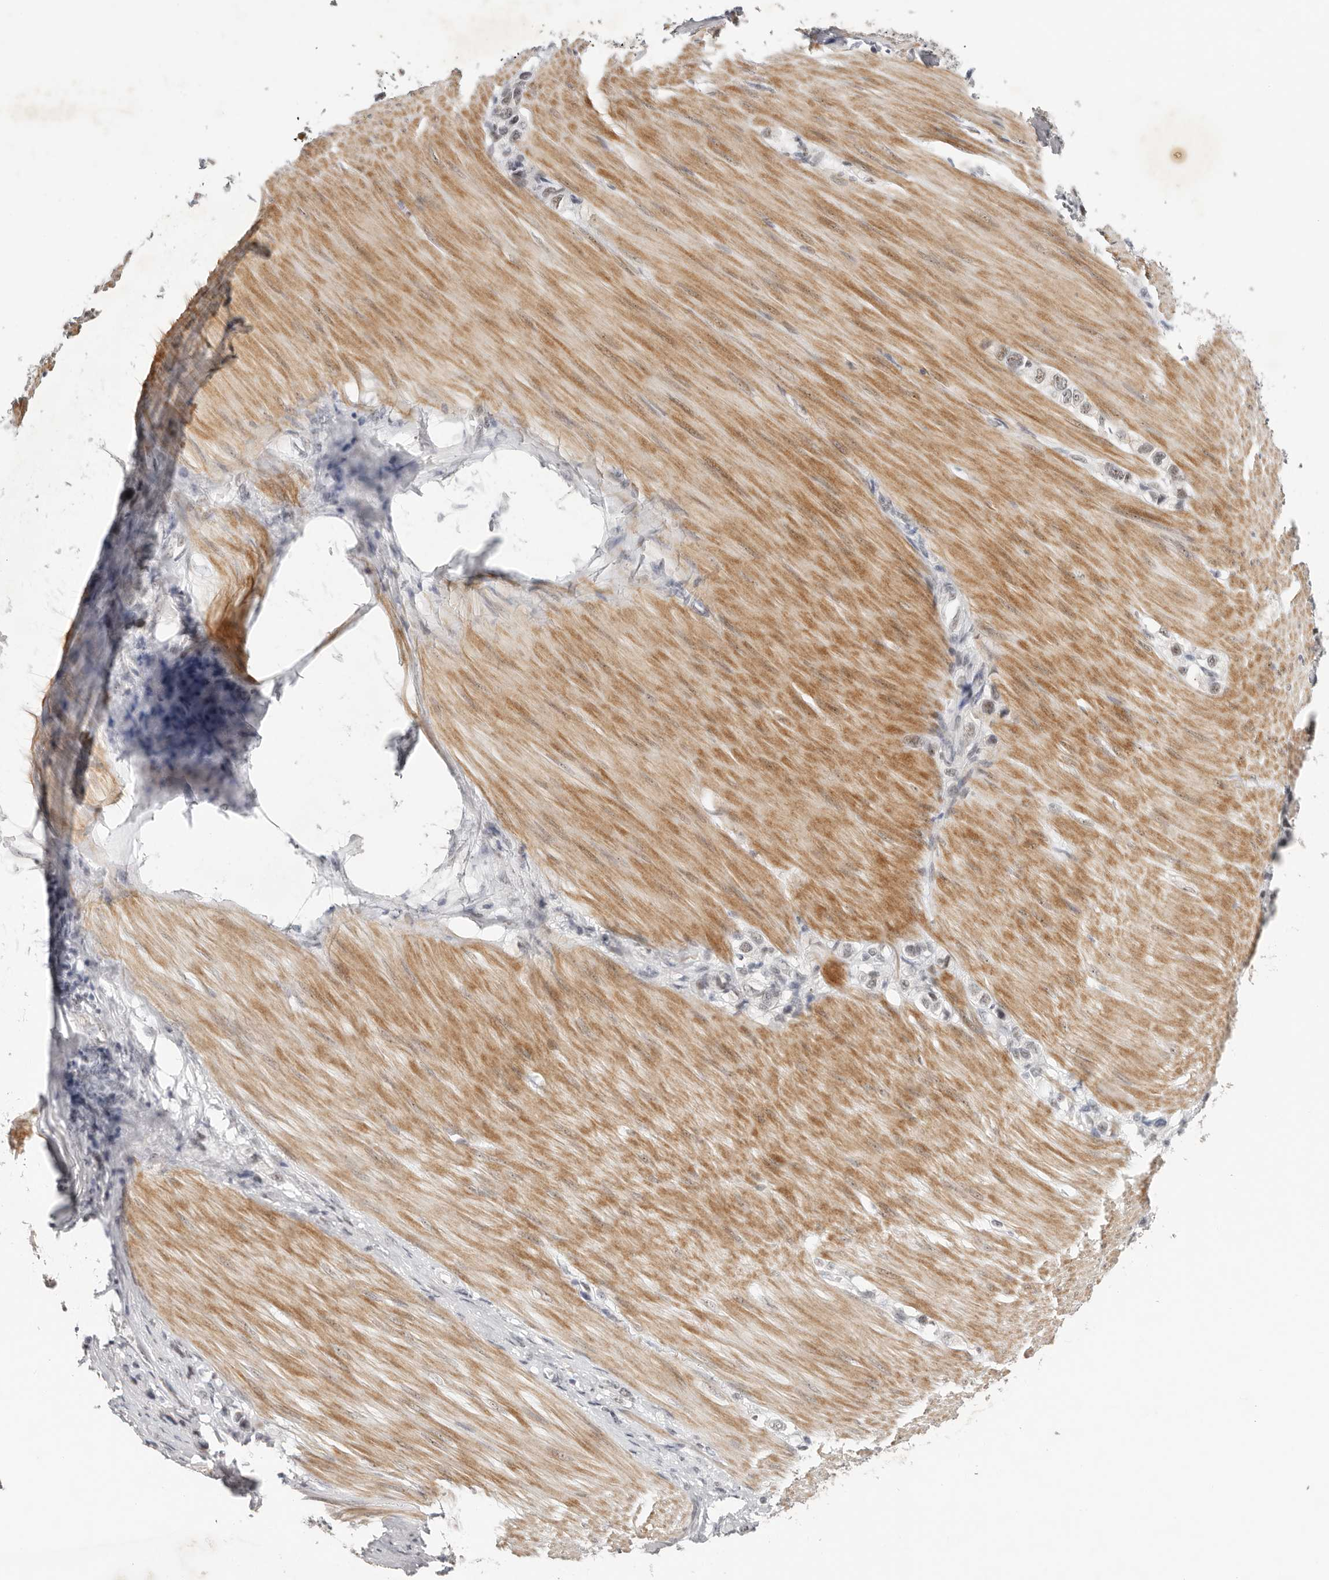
{"staining": {"intensity": "weak", "quantity": "<25%", "location": "nuclear"}, "tissue": "stomach cancer", "cell_type": "Tumor cells", "image_type": "cancer", "snomed": [{"axis": "morphology", "description": "Adenocarcinoma, NOS"}, {"axis": "topography", "description": "Stomach"}], "caption": "High power microscopy image of an immunohistochemistry image of stomach cancer (adenocarcinoma), revealing no significant positivity in tumor cells.", "gene": "LARP7", "patient": {"sex": "female", "age": 65}}